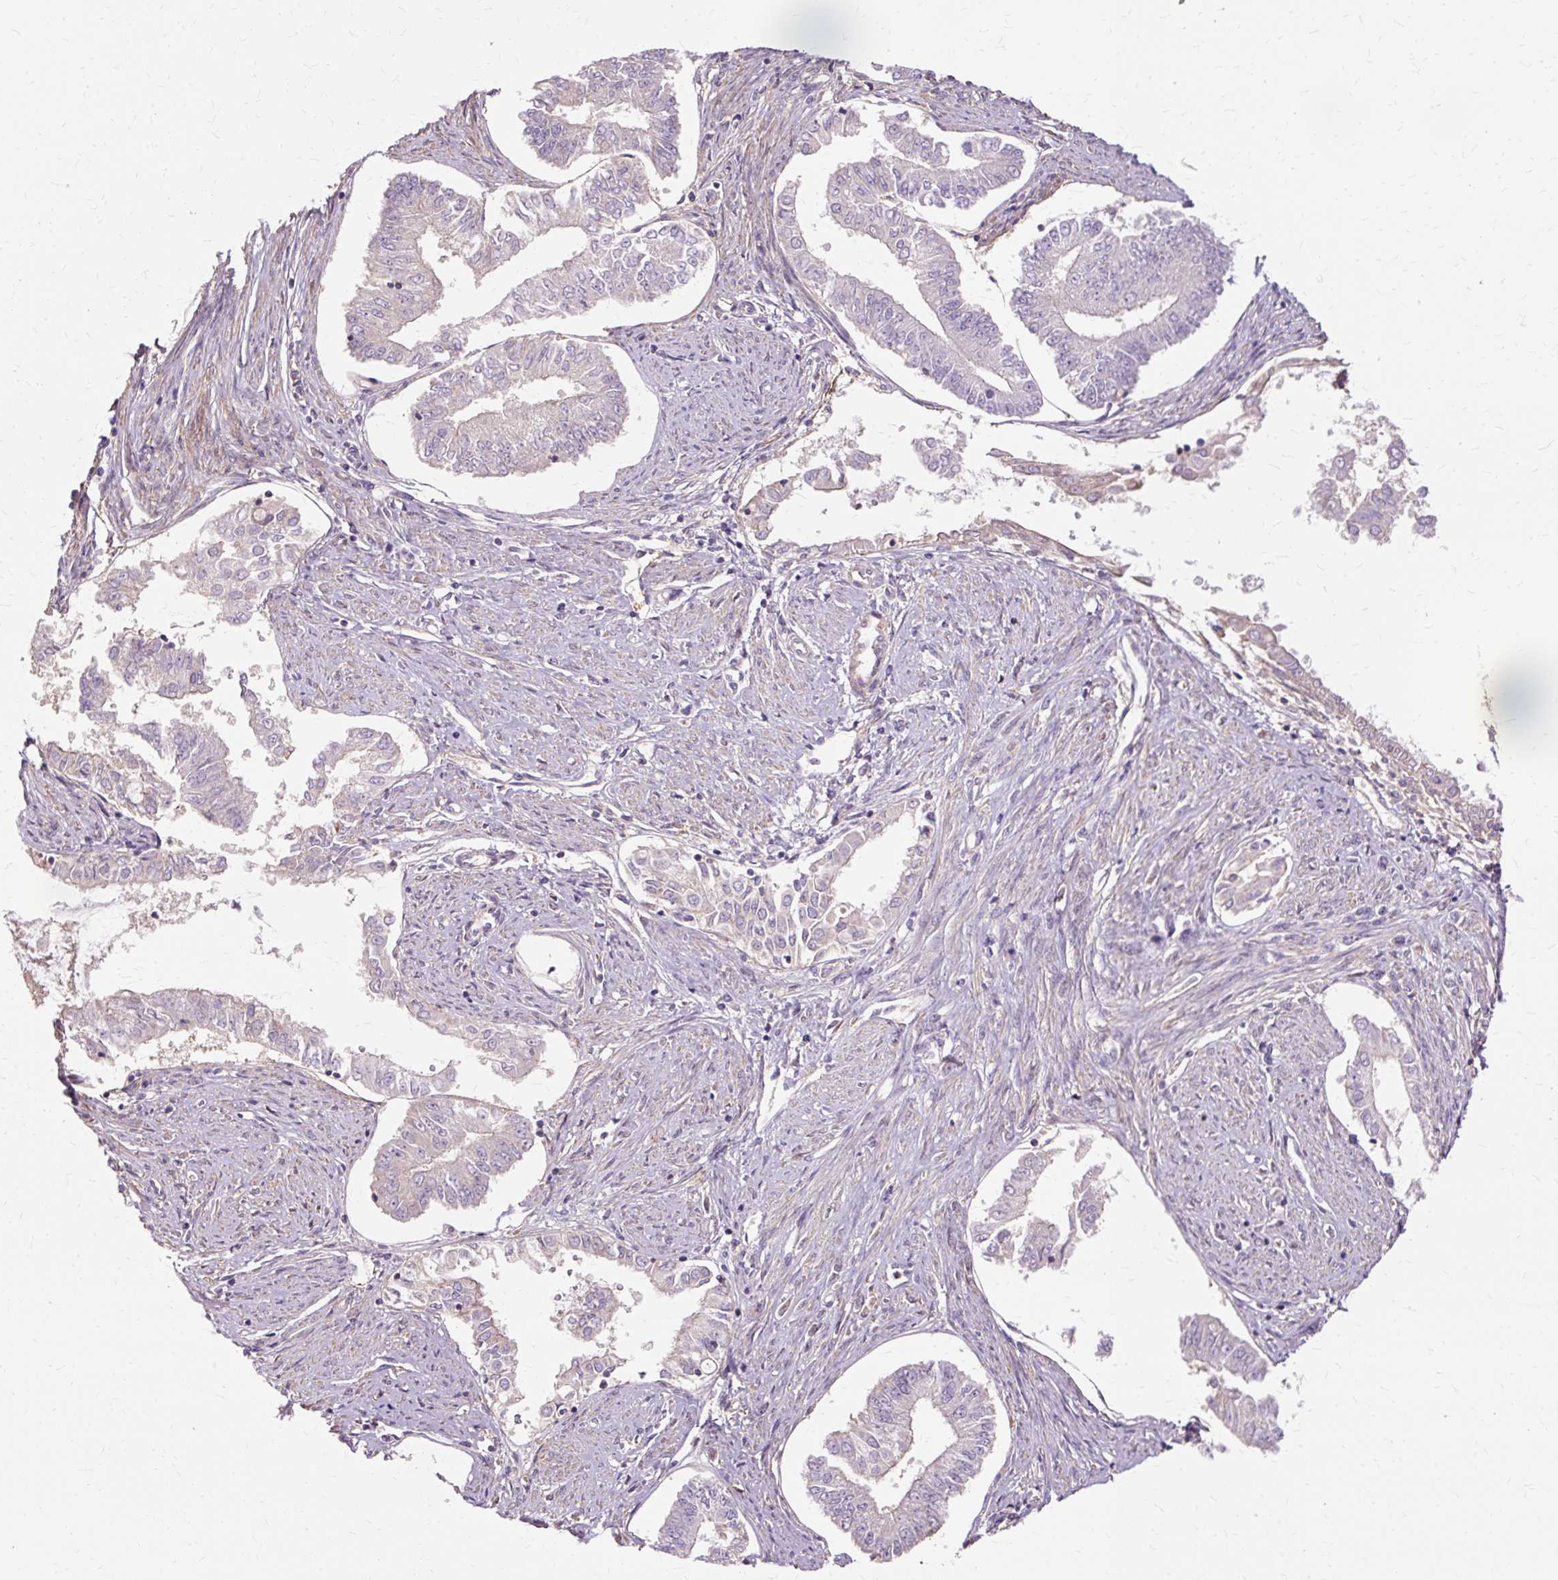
{"staining": {"intensity": "negative", "quantity": "none", "location": "none"}, "tissue": "endometrial cancer", "cell_type": "Tumor cells", "image_type": "cancer", "snomed": [{"axis": "morphology", "description": "Adenocarcinoma, NOS"}, {"axis": "topography", "description": "Endometrium"}], "caption": "IHC micrograph of endometrial cancer (adenocarcinoma) stained for a protein (brown), which reveals no expression in tumor cells.", "gene": "TSPAN8", "patient": {"sex": "female", "age": 76}}